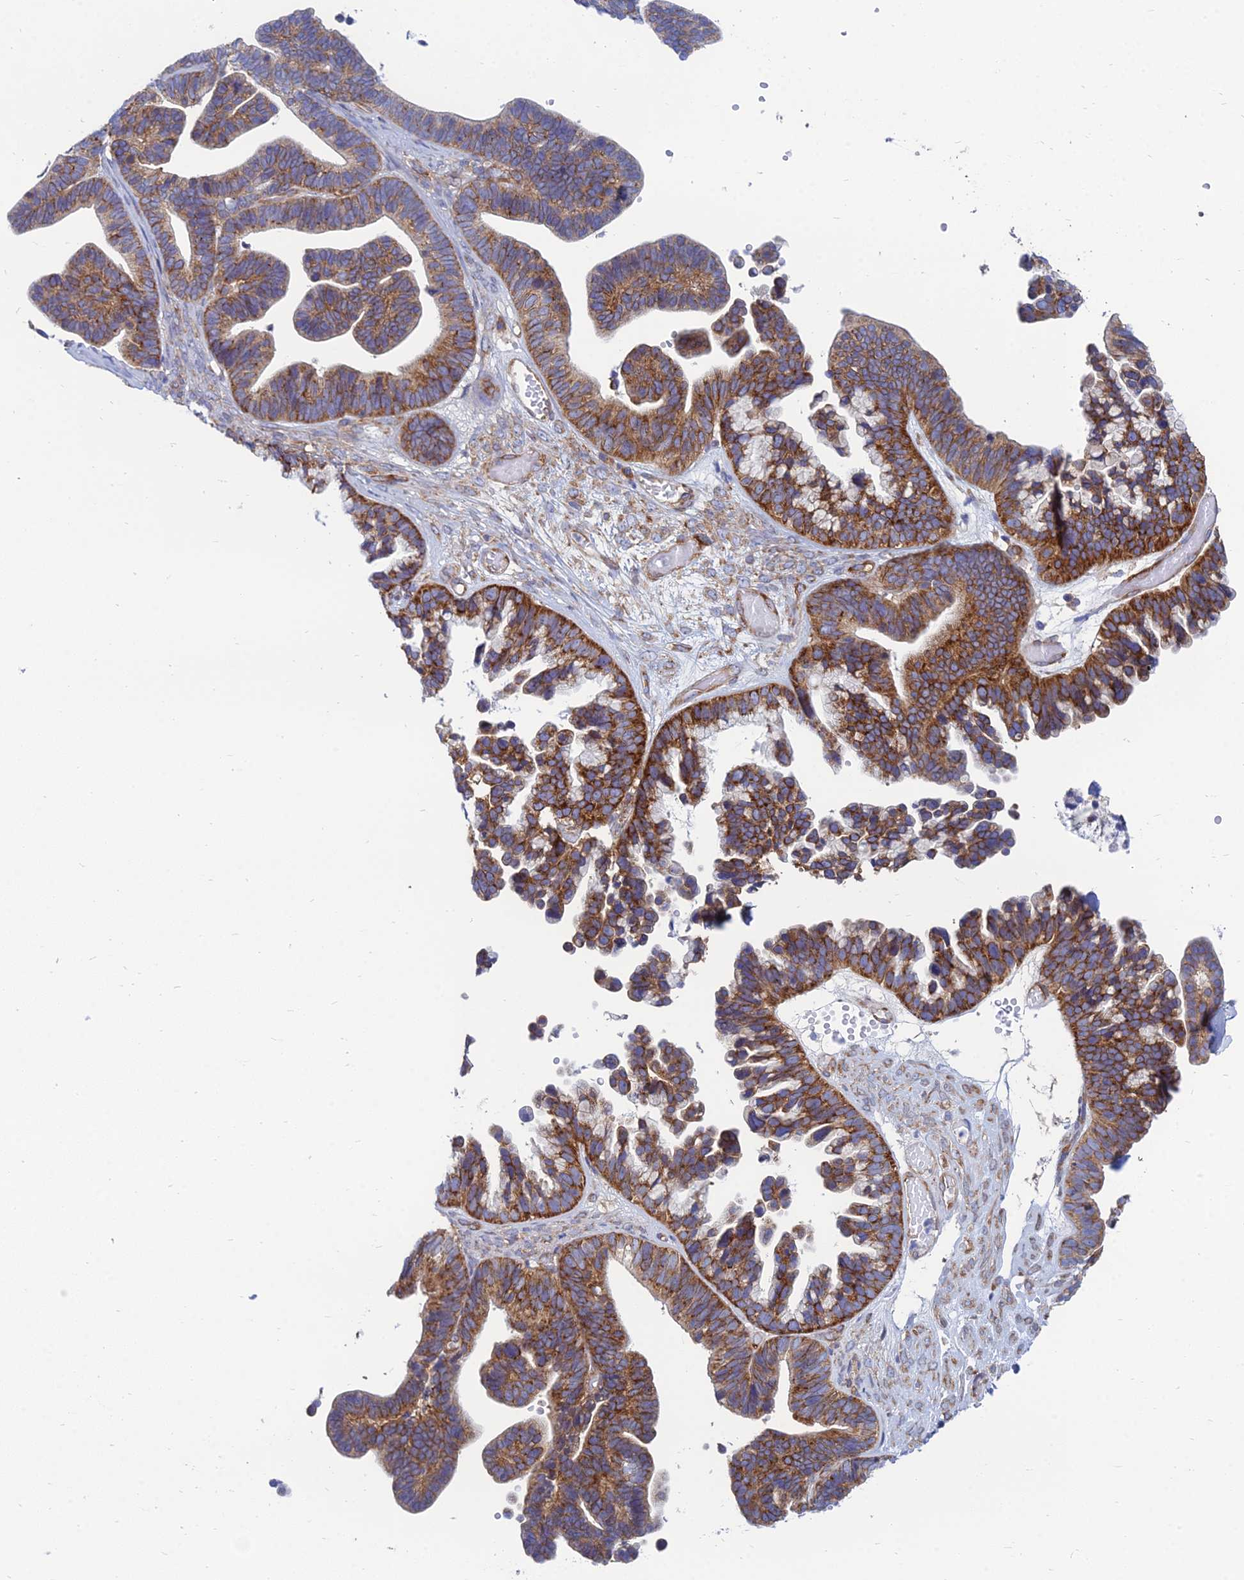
{"staining": {"intensity": "strong", "quantity": ">75%", "location": "cytoplasmic/membranous"}, "tissue": "ovarian cancer", "cell_type": "Tumor cells", "image_type": "cancer", "snomed": [{"axis": "morphology", "description": "Cystadenocarcinoma, serous, NOS"}, {"axis": "topography", "description": "Ovary"}], "caption": "Ovarian cancer (serous cystadenocarcinoma) stained with IHC demonstrates strong cytoplasmic/membranous expression in about >75% of tumor cells.", "gene": "TXLNA", "patient": {"sex": "female", "age": 56}}